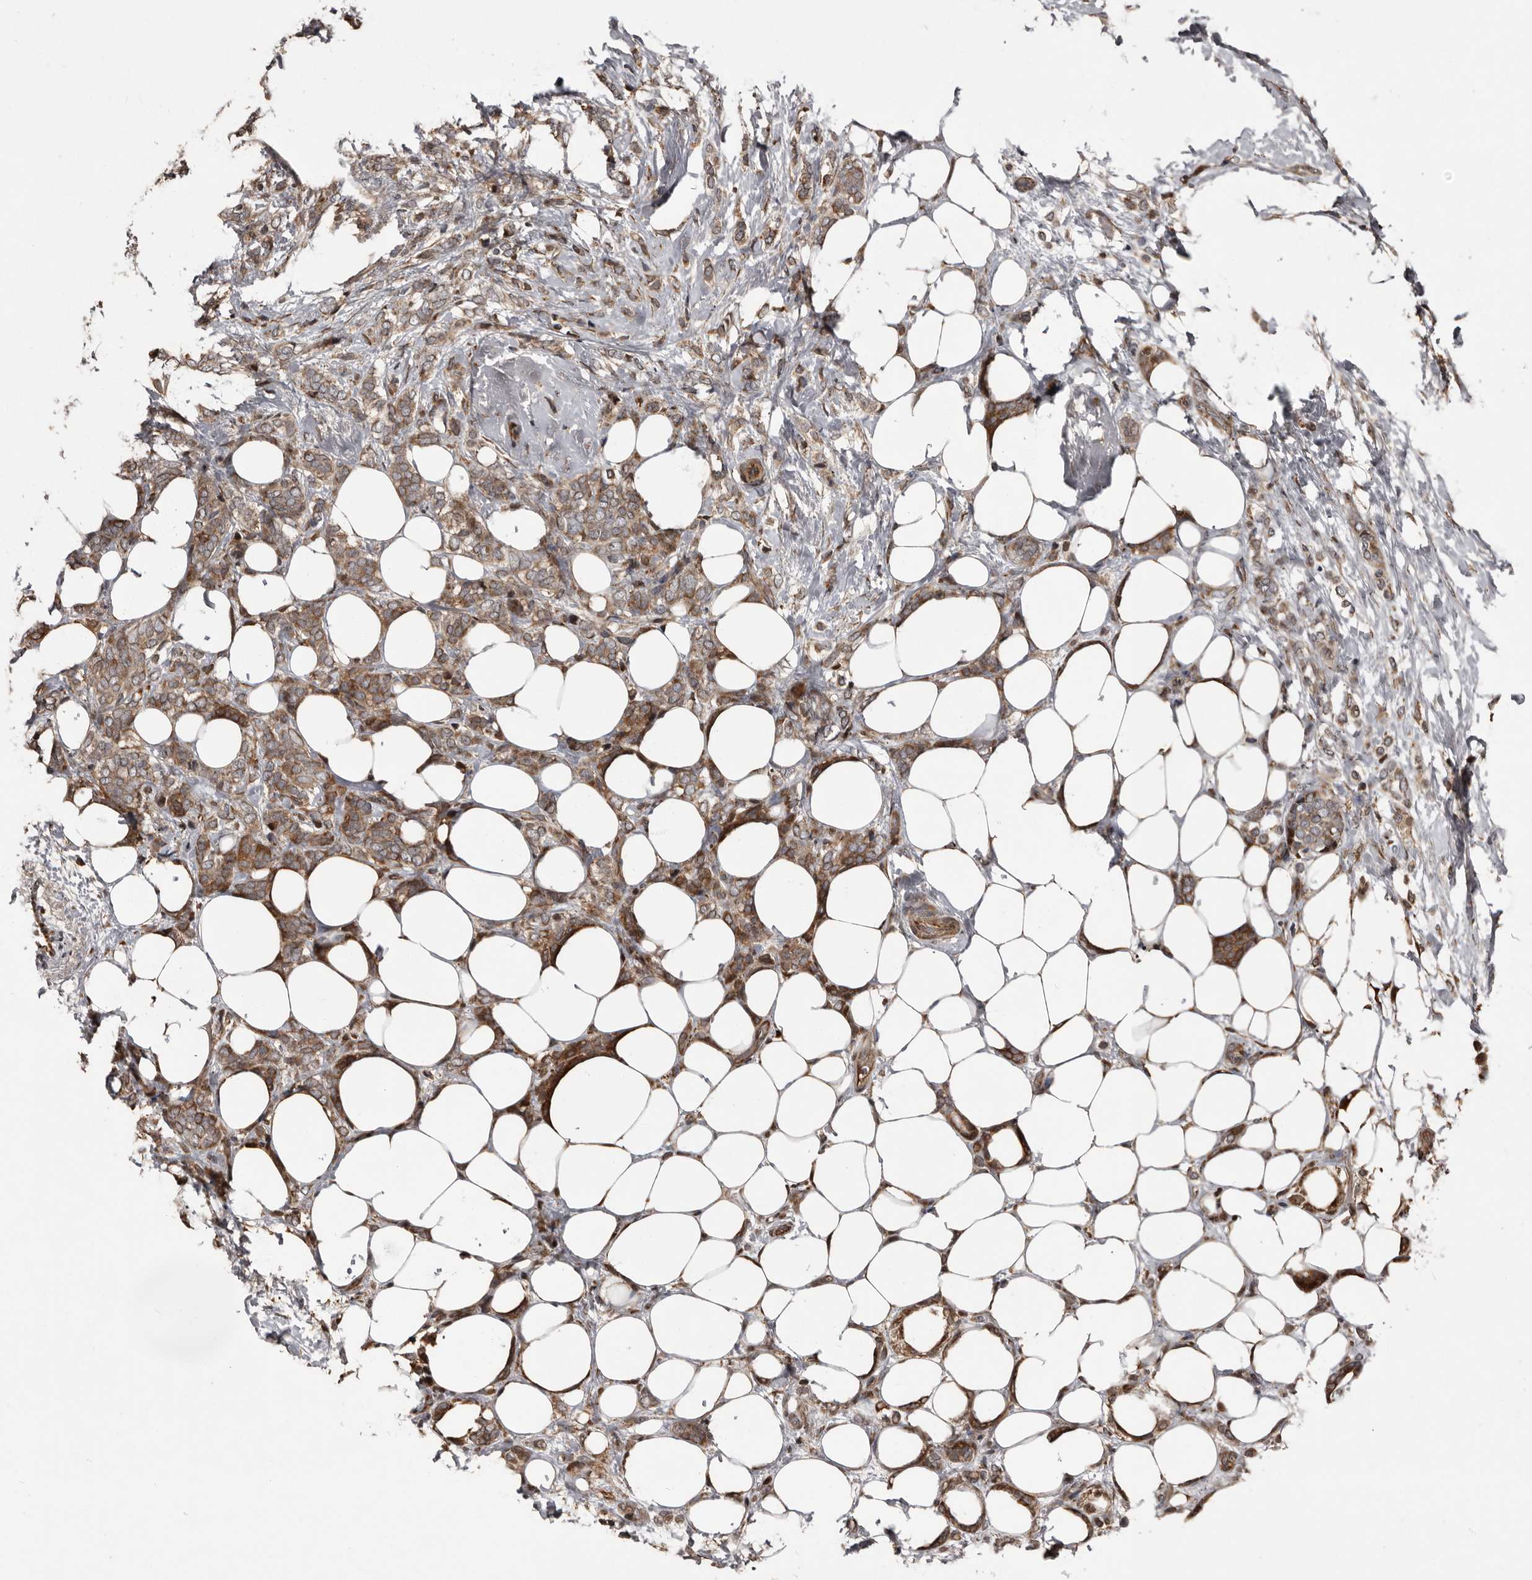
{"staining": {"intensity": "moderate", "quantity": ">75%", "location": "cytoplasmic/membranous"}, "tissue": "breast cancer", "cell_type": "Tumor cells", "image_type": "cancer", "snomed": [{"axis": "morphology", "description": "Lobular carcinoma"}, {"axis": "topography", "description": "Breast"}], "caption": "Immunohistochemistry photomicrograph of neoplastic tissue: breast cancer (lobular carcinoma) stained using immunohistochemistry (IHC) exhibits medium levels of moderate protein expression localized specifically in the cytoplasmic/membranous of tumor cells, appearing as a cytoplasmic/membranous brown color.", "gene": "SERTAD4", "patient": {"sex": "female", "age": 50}}